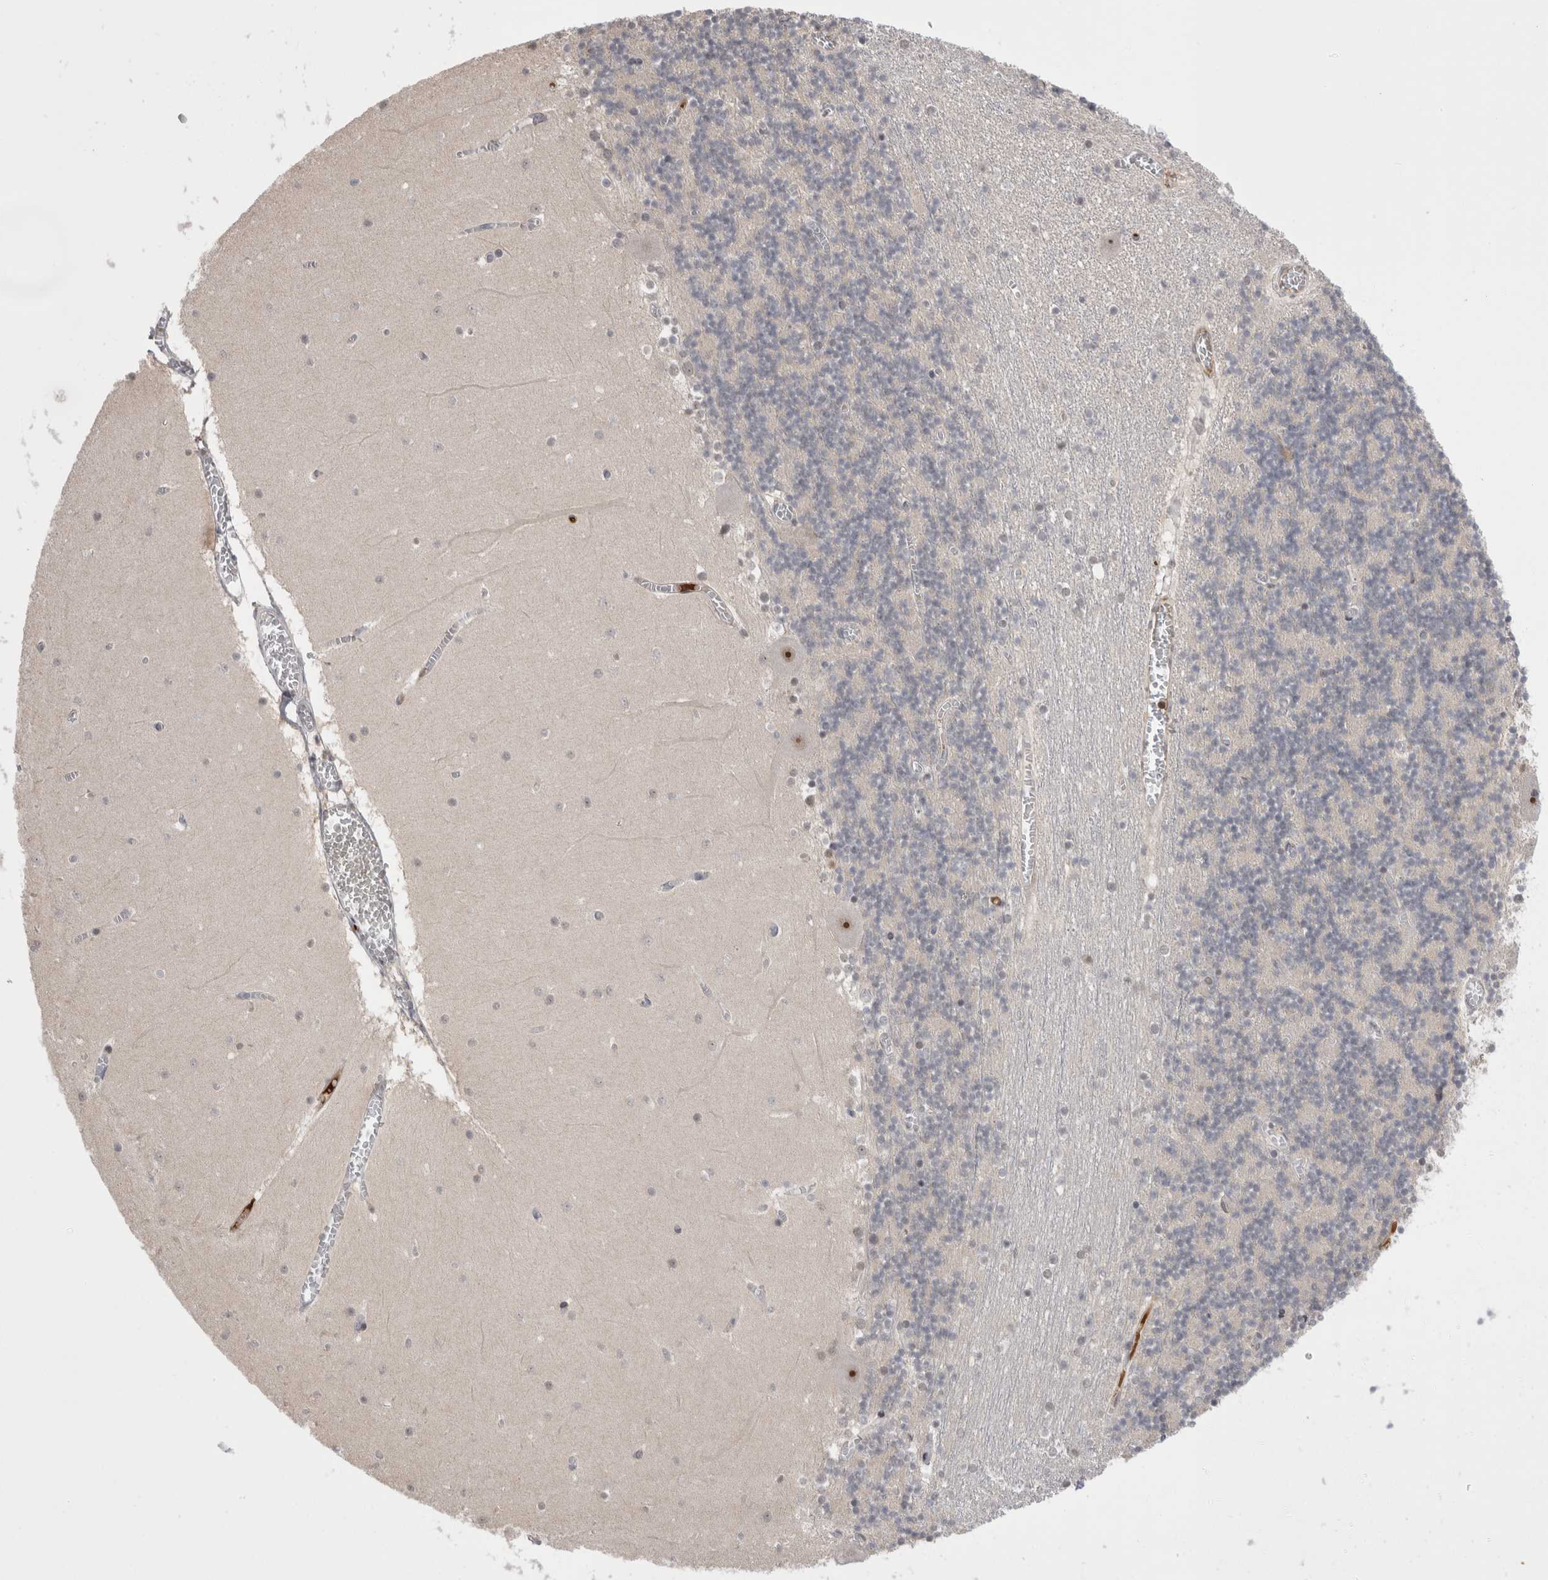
{"staining": {"intensity": "moderate", "quantity": "<25%", "location": "nuclear"}, "tissue": "cerebellum", "cell_type": "Cells in granular layer", "image_type": "normal", "snomed": [{"axis": "morphology", "description": "Normal tissue, NOS"}, {"axis": "topography", "description": "Cerebellum"}], "caption": "Immunohistochemical staining of normal human cerebellum displays low levels of moderate nuclear staining in approximately <25% of cells in granular layer. Immunohistochemistry (ihc) stains the protein in brown and the nuclei are stained blue.", "gene": "ZNF24", "patient": {"sex": "female", "age": 28}}